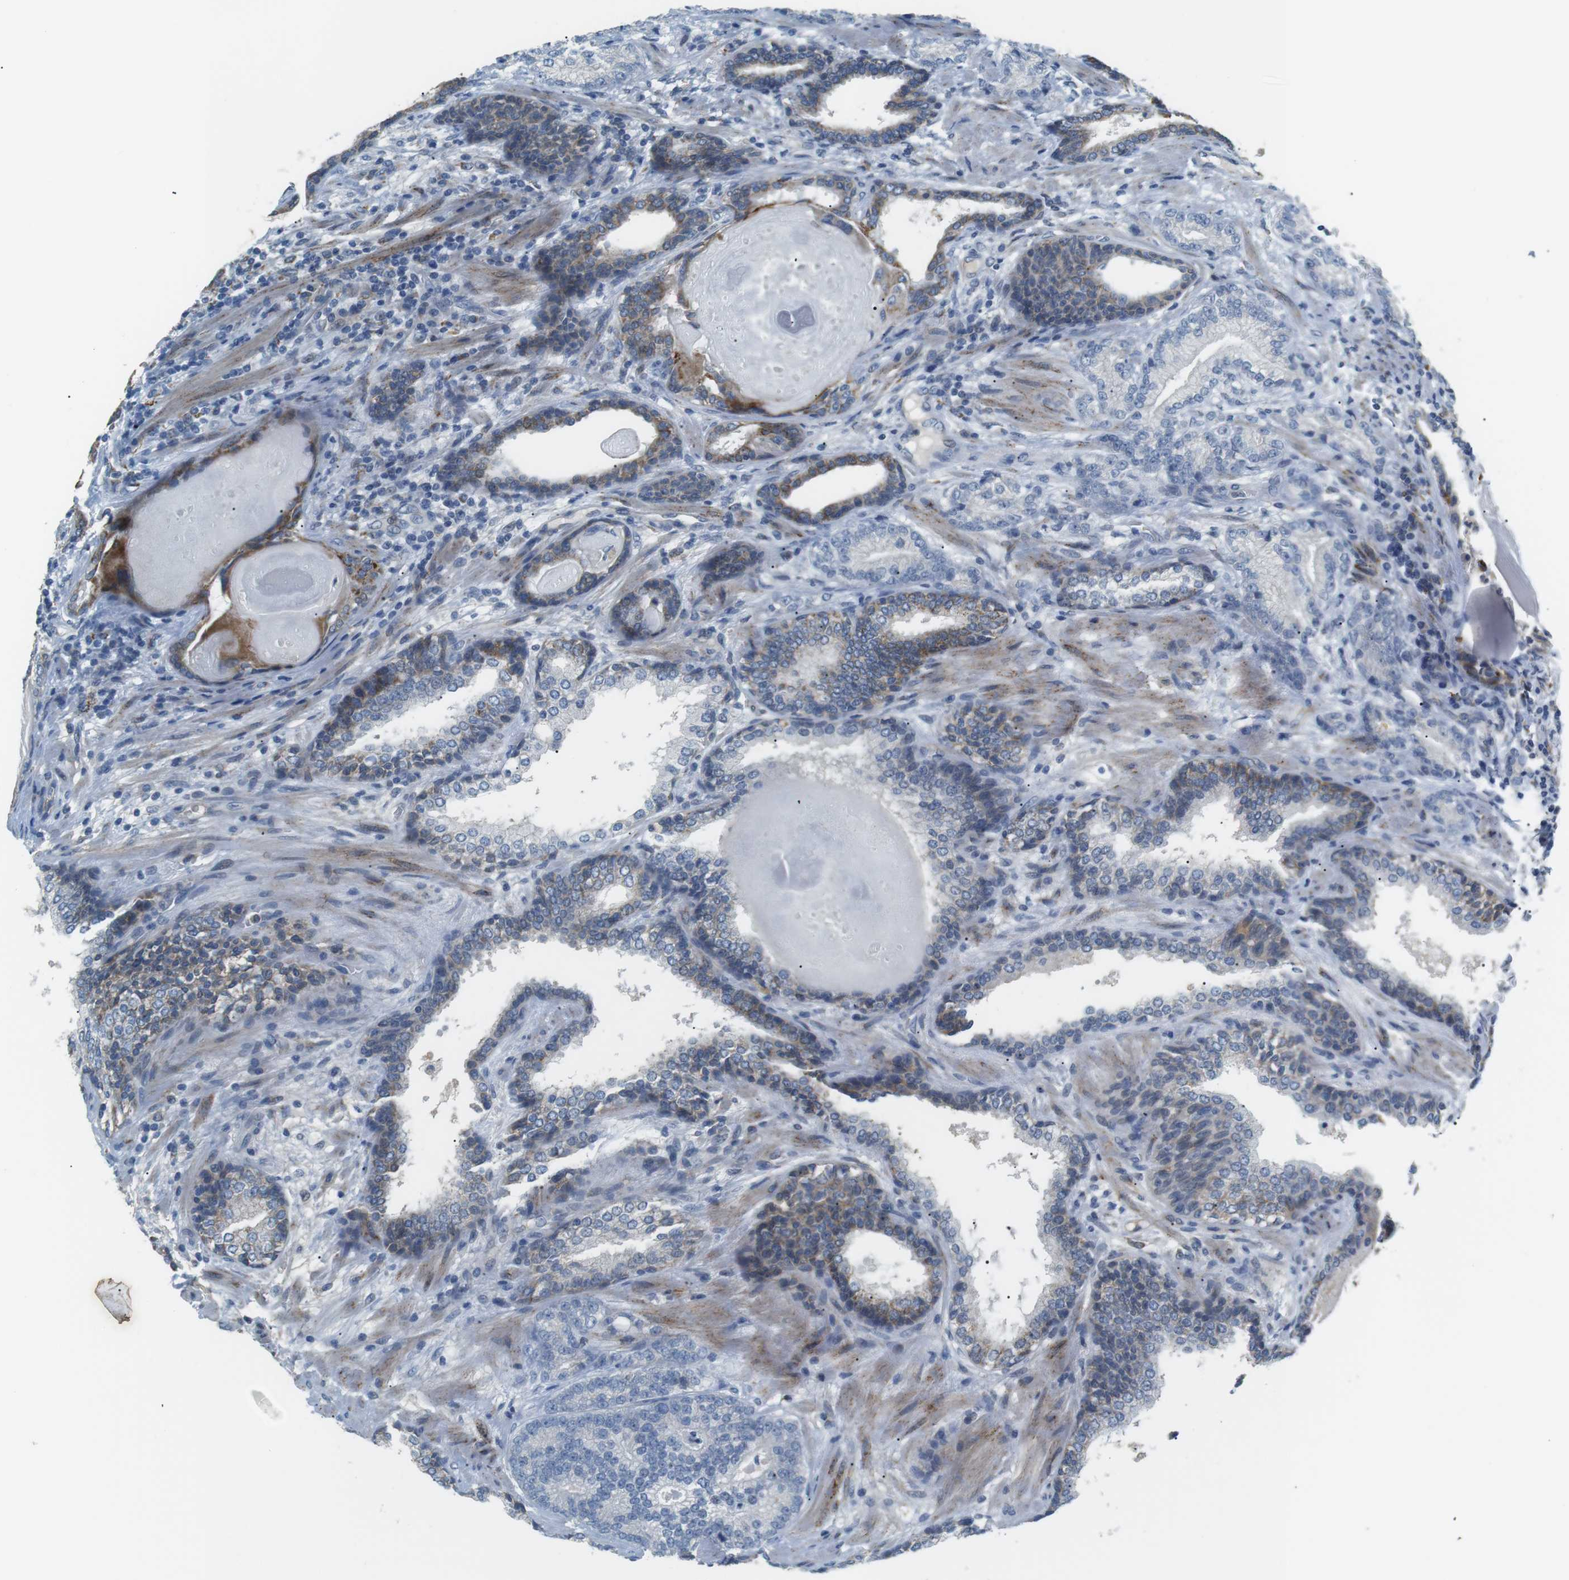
{"staining": {"intensity": "negative", "quantity": "none", "location": "none"}, "tissue": "prostate cancer", "cell_type": "Tumor cells", "image_type": "cancer", "snomed": [{"axis": "morphology", "description": "Adenocarcinoma, High grade"}, {"axis": "topography", "description": "Prostate"}], "caption": "Human high-grade adenocarcinoma (prostate) stained for a protein using IHC reveals no staining in tumor cells.", "gene": "CD300E", "patient": {"sex": "male", "age": 61}}